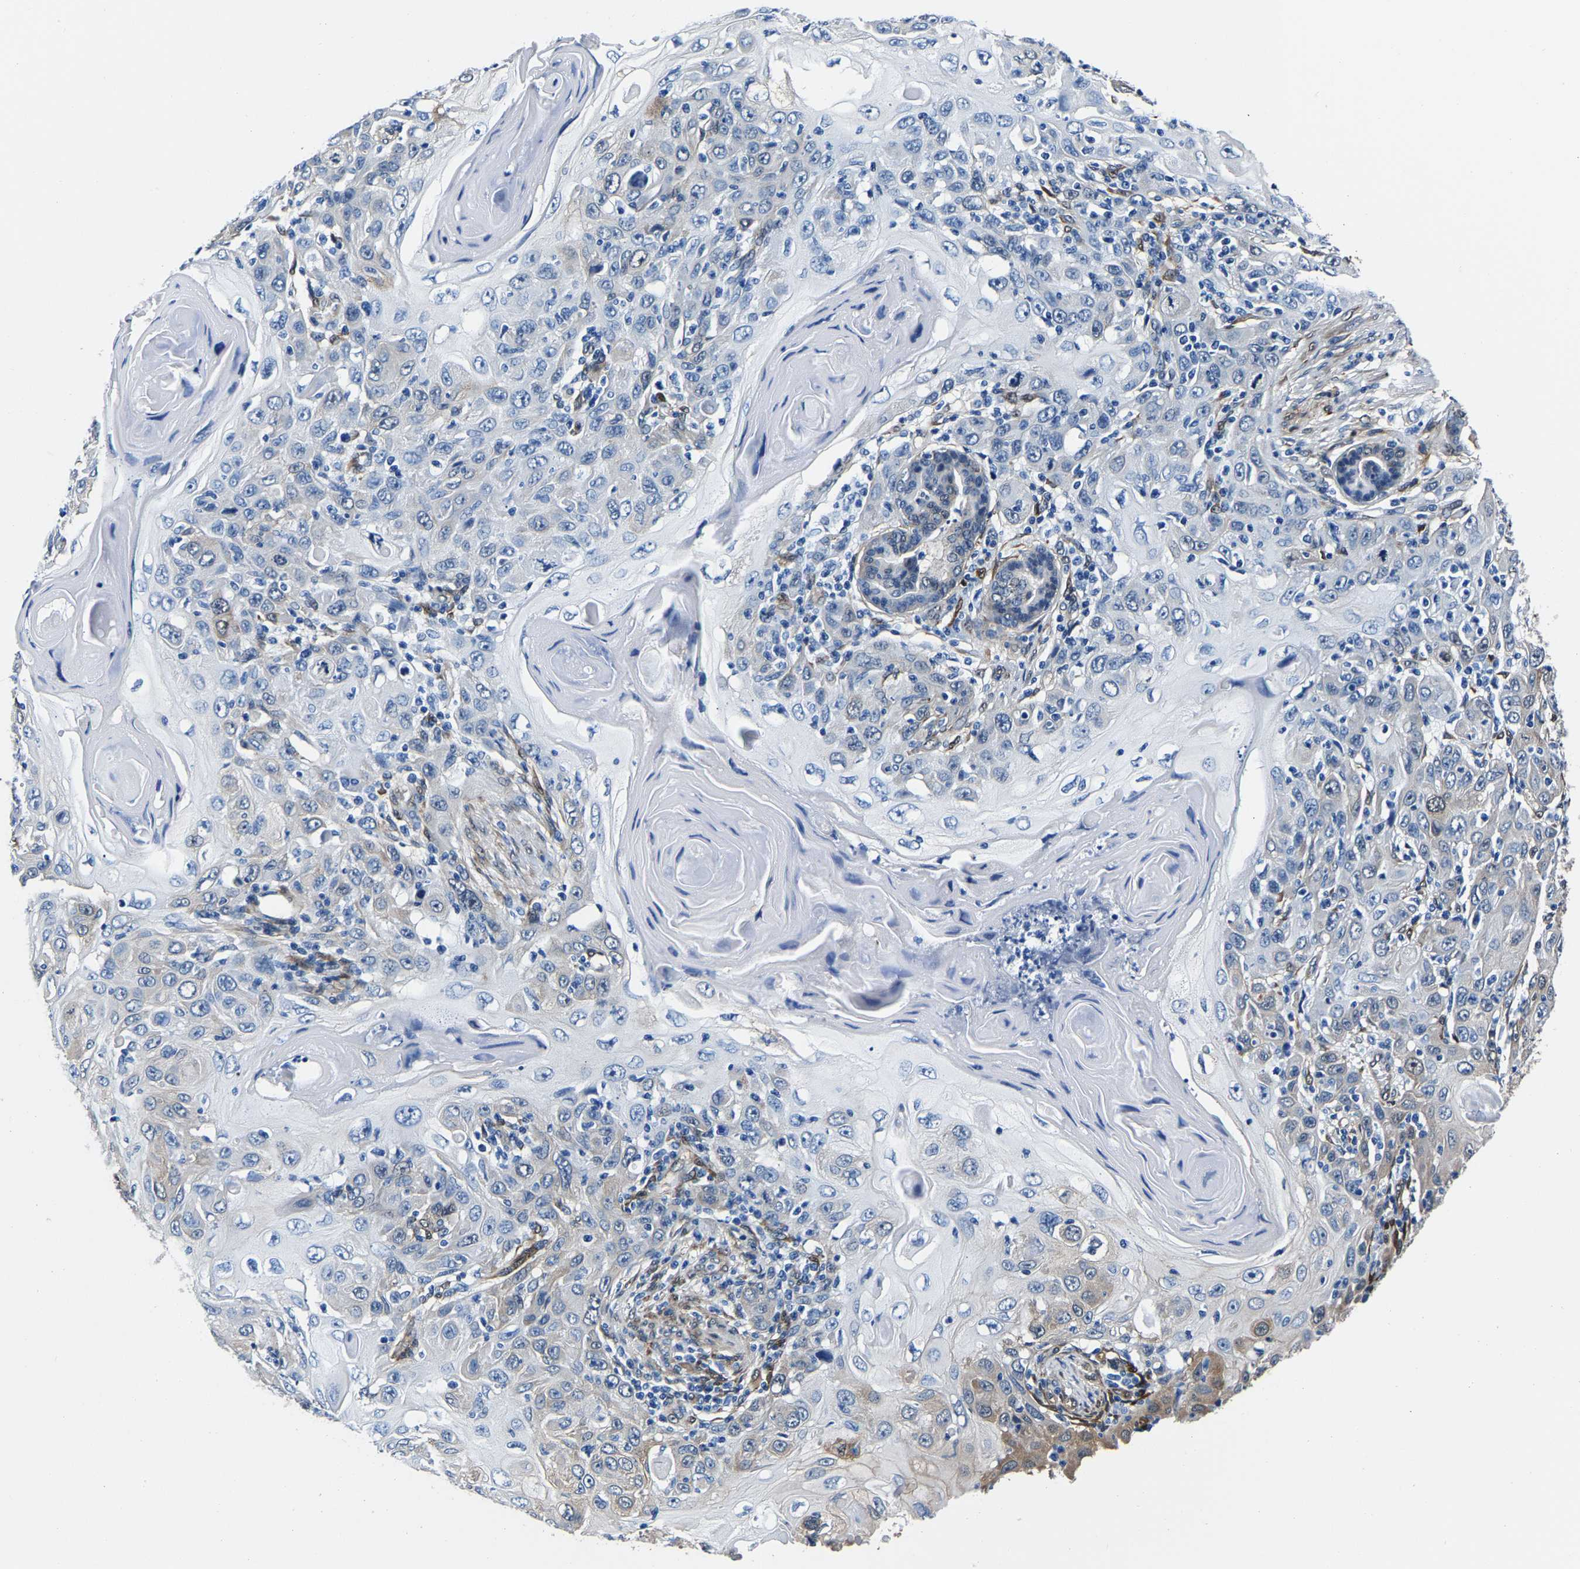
{"staining": {"intensity": "negative", "quantity": "none", "location": "none"}, "tissue": "skin cancer", "cell_type": "Tumor cells", "image_type": "cancer", "snomed": [{"axis": "morphology", "description": "Squamous cell carcinoma, NOS"}, {"axis": "topography", "description": "Skin"}], "caption": "This micrograph is of skin cancer stained with immunohistochemistry (IHC) to label a protein in brown with the nuclei are counter-stained blue. There is no staining in tumor cells.", "gene": "S100A13", "patient": {"sex": "female", "age": 88}}